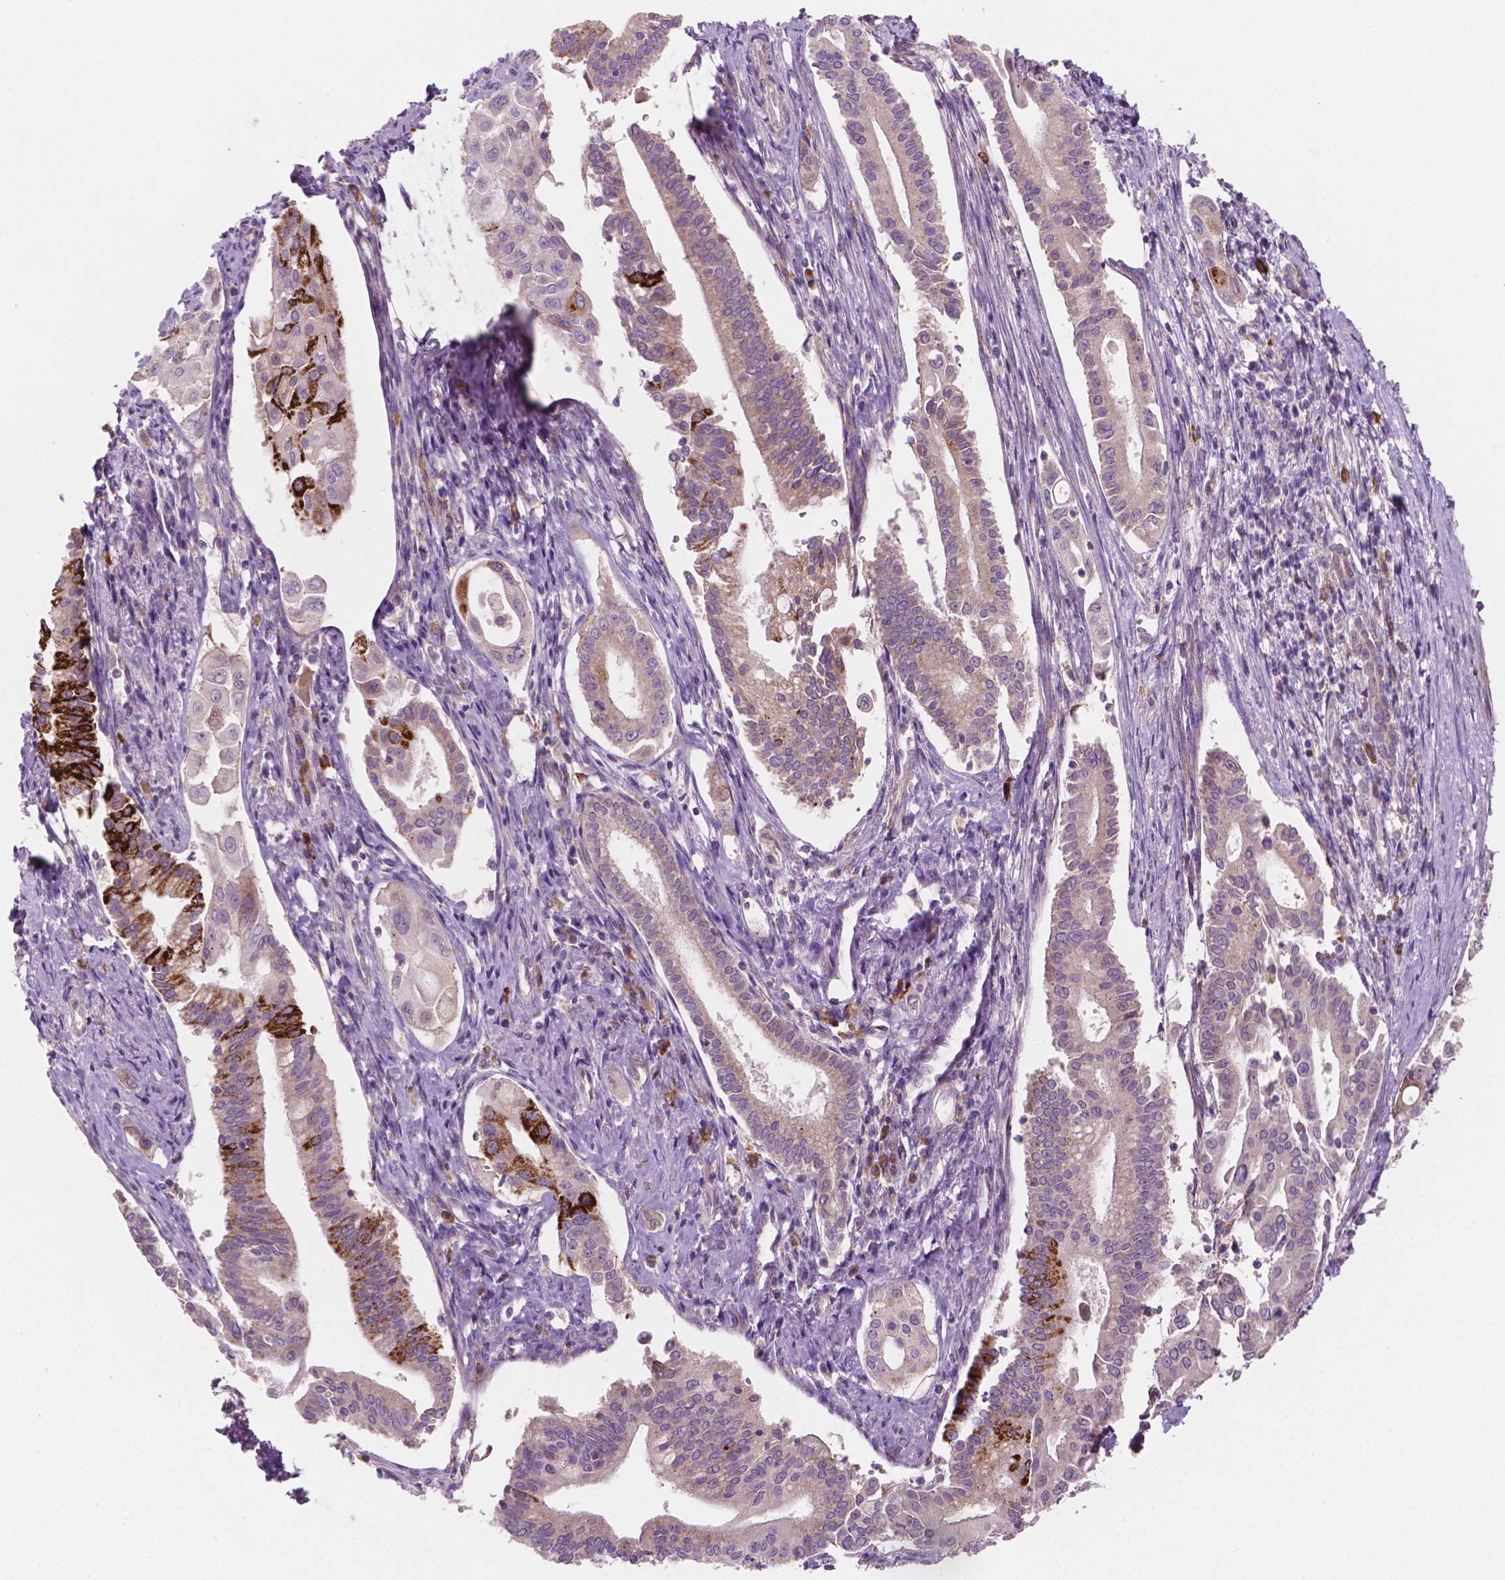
{"staining": {"intensity": "negative", "quantity": "none", "location": "none"}, "tissue": "pancreatic cancer", "cell_type": "Tumor cells", "image_type": "cancer", "snomed": [{"axis": "morphology", "description": "Adenocarcinoma, NOS"}, {"axis": "topography", "description": "Pancreas"}], "caption": "Photomicrograph shows no significant protein positivity in tumor cells of pancreatic cancer. (Stains: DAB immunohistochemistry with hematoxylin counter stain, Microscopy: brightfield microscopy at high magnification).", "gene": "LRP1B", "patient": {"sex": "female", "age": 68}}